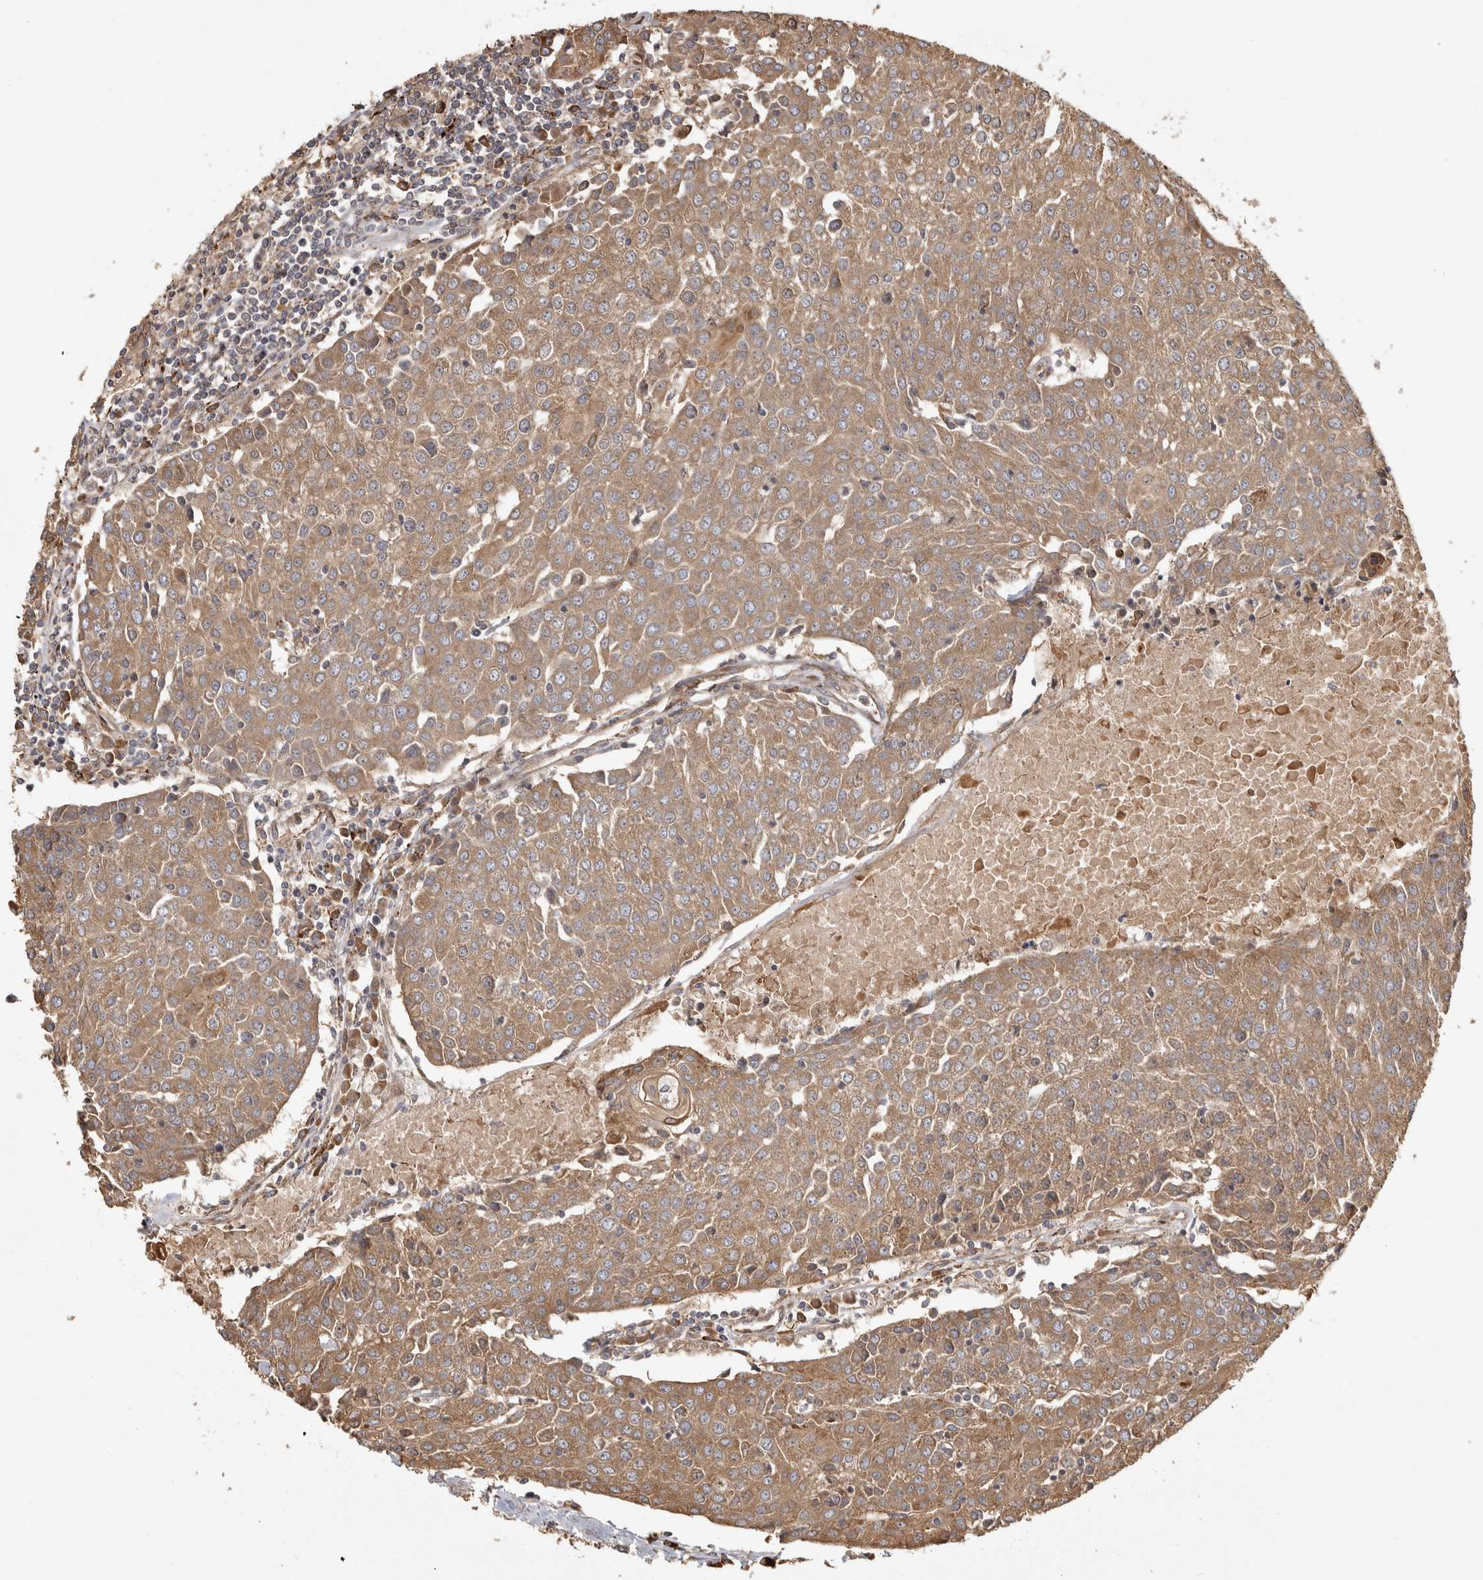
{"staining": {"intensity": "moderate", "quantity": ">75%", "location": "cytoplasmic/membranous"}, "tissue": "urothelial cancer", "cell_type": "Tumor cells", "image_type": "cancer", "snomed": [{"axis": "morphology", "description": "Urothelial carcinoma, High grade"}, {"axis": "topography", "description": "Urinary bladder"}], "caption": "Urothelial carcinoma (high-grade) stained with a brown dye displays moderate cytoplasmic/membranous positive positivity in approximately >75% of tumor cells.", "gene": "CAMSAP2", "patient": {"sex": "female", "age": 85}}